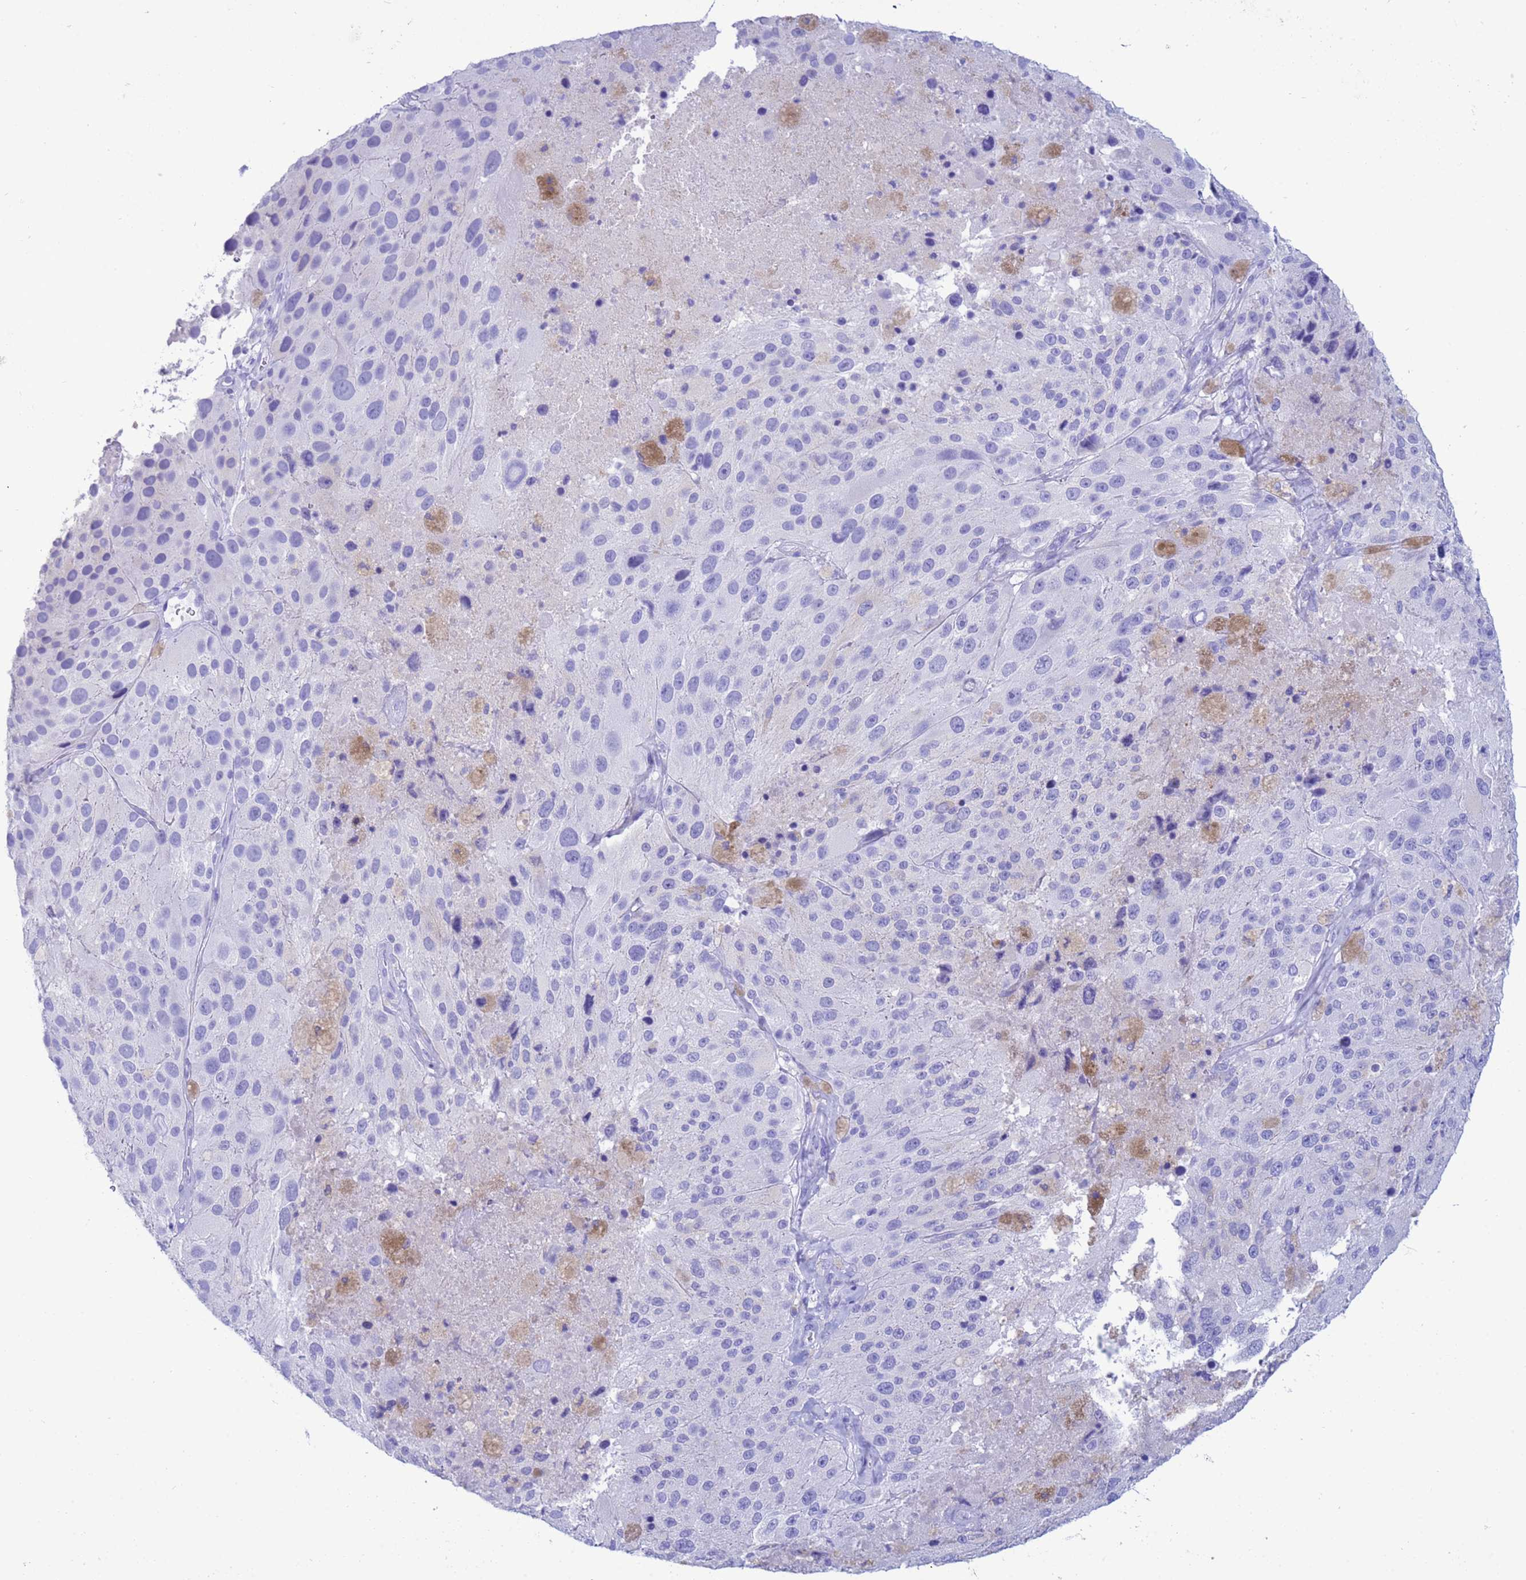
{"staining": {"intensity": "negative", "quantity": "none", "location": "none"}, "tissue": "melanoma", "cell_type": "Tumor cells", "image_type": "cancer", "snomed": [{"axis": "morphology", "description": "Malignant melanoma, Metastatic site"}, {"axis": "topography", "description": "Lymph node"}], "caption": "Photomicrograph shows no significant protein expression in tumor cells of melanoma.", "gene": "AKR1C2", "patient": {"sex": "male", "age": 62}}